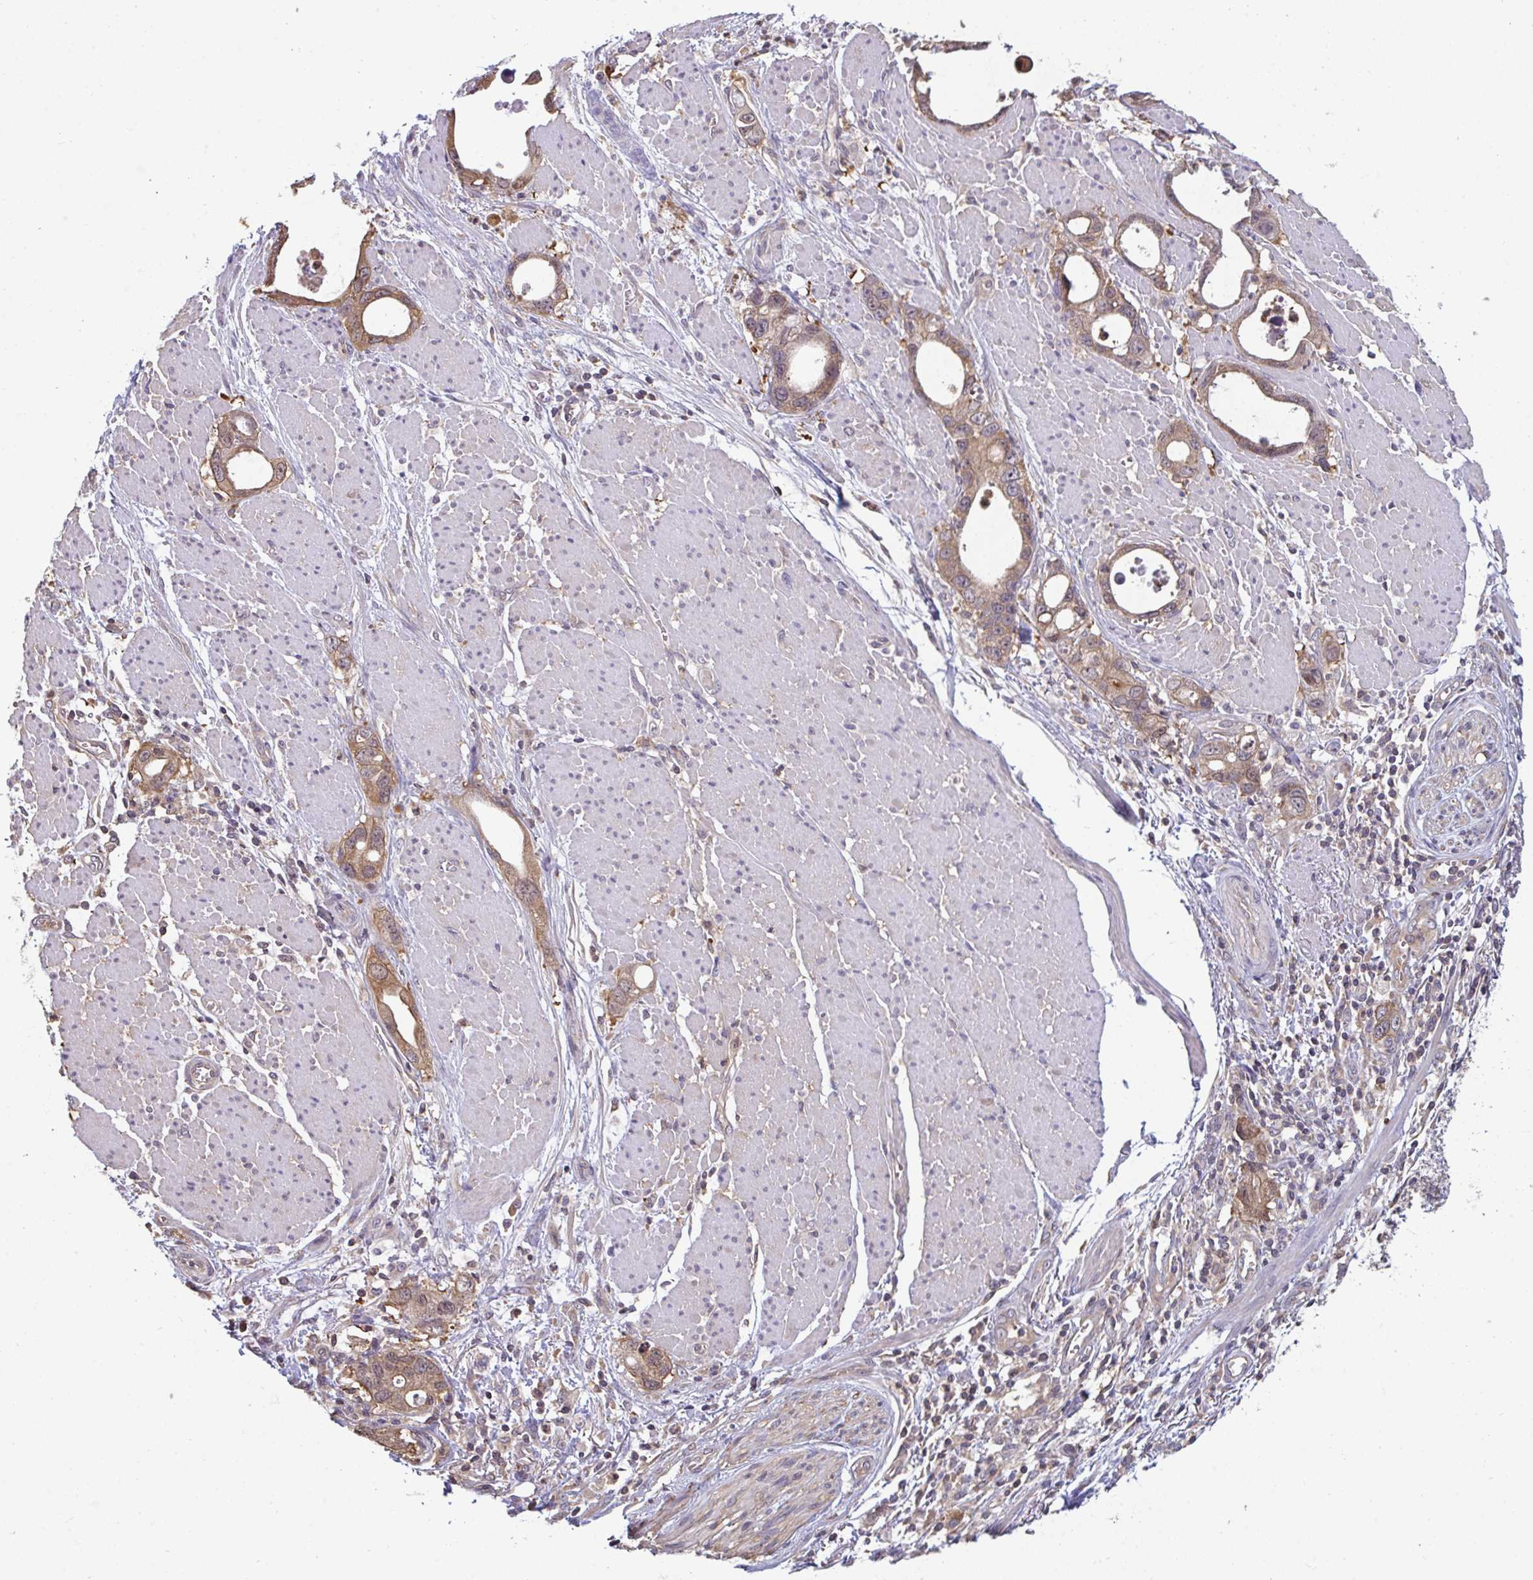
{"staining": {"intensity": "moderate", "quantity": ">75%", "location": "cytoplasmic/membranous,nuclear"}, "tissue": "stomach cancer", "cell_type": "Tumor cells", "image_type": "cancer", "snomed": [{"axis": "morphology", "description": "Adenocarcinoma, NOS"}, {"axis": "topography", "description": "Stomach, upper"}], "caption": "Moderate cytoplasmic/membranous and nuclear protein staining is present in about >75% of tumor cells in adenocarcinoma (stomach). Ihc stains the protein of interest in brown and the nuclei are stained blue.", "gene": "TTC9C", "patient": {"sex": "male", "age": 74}}